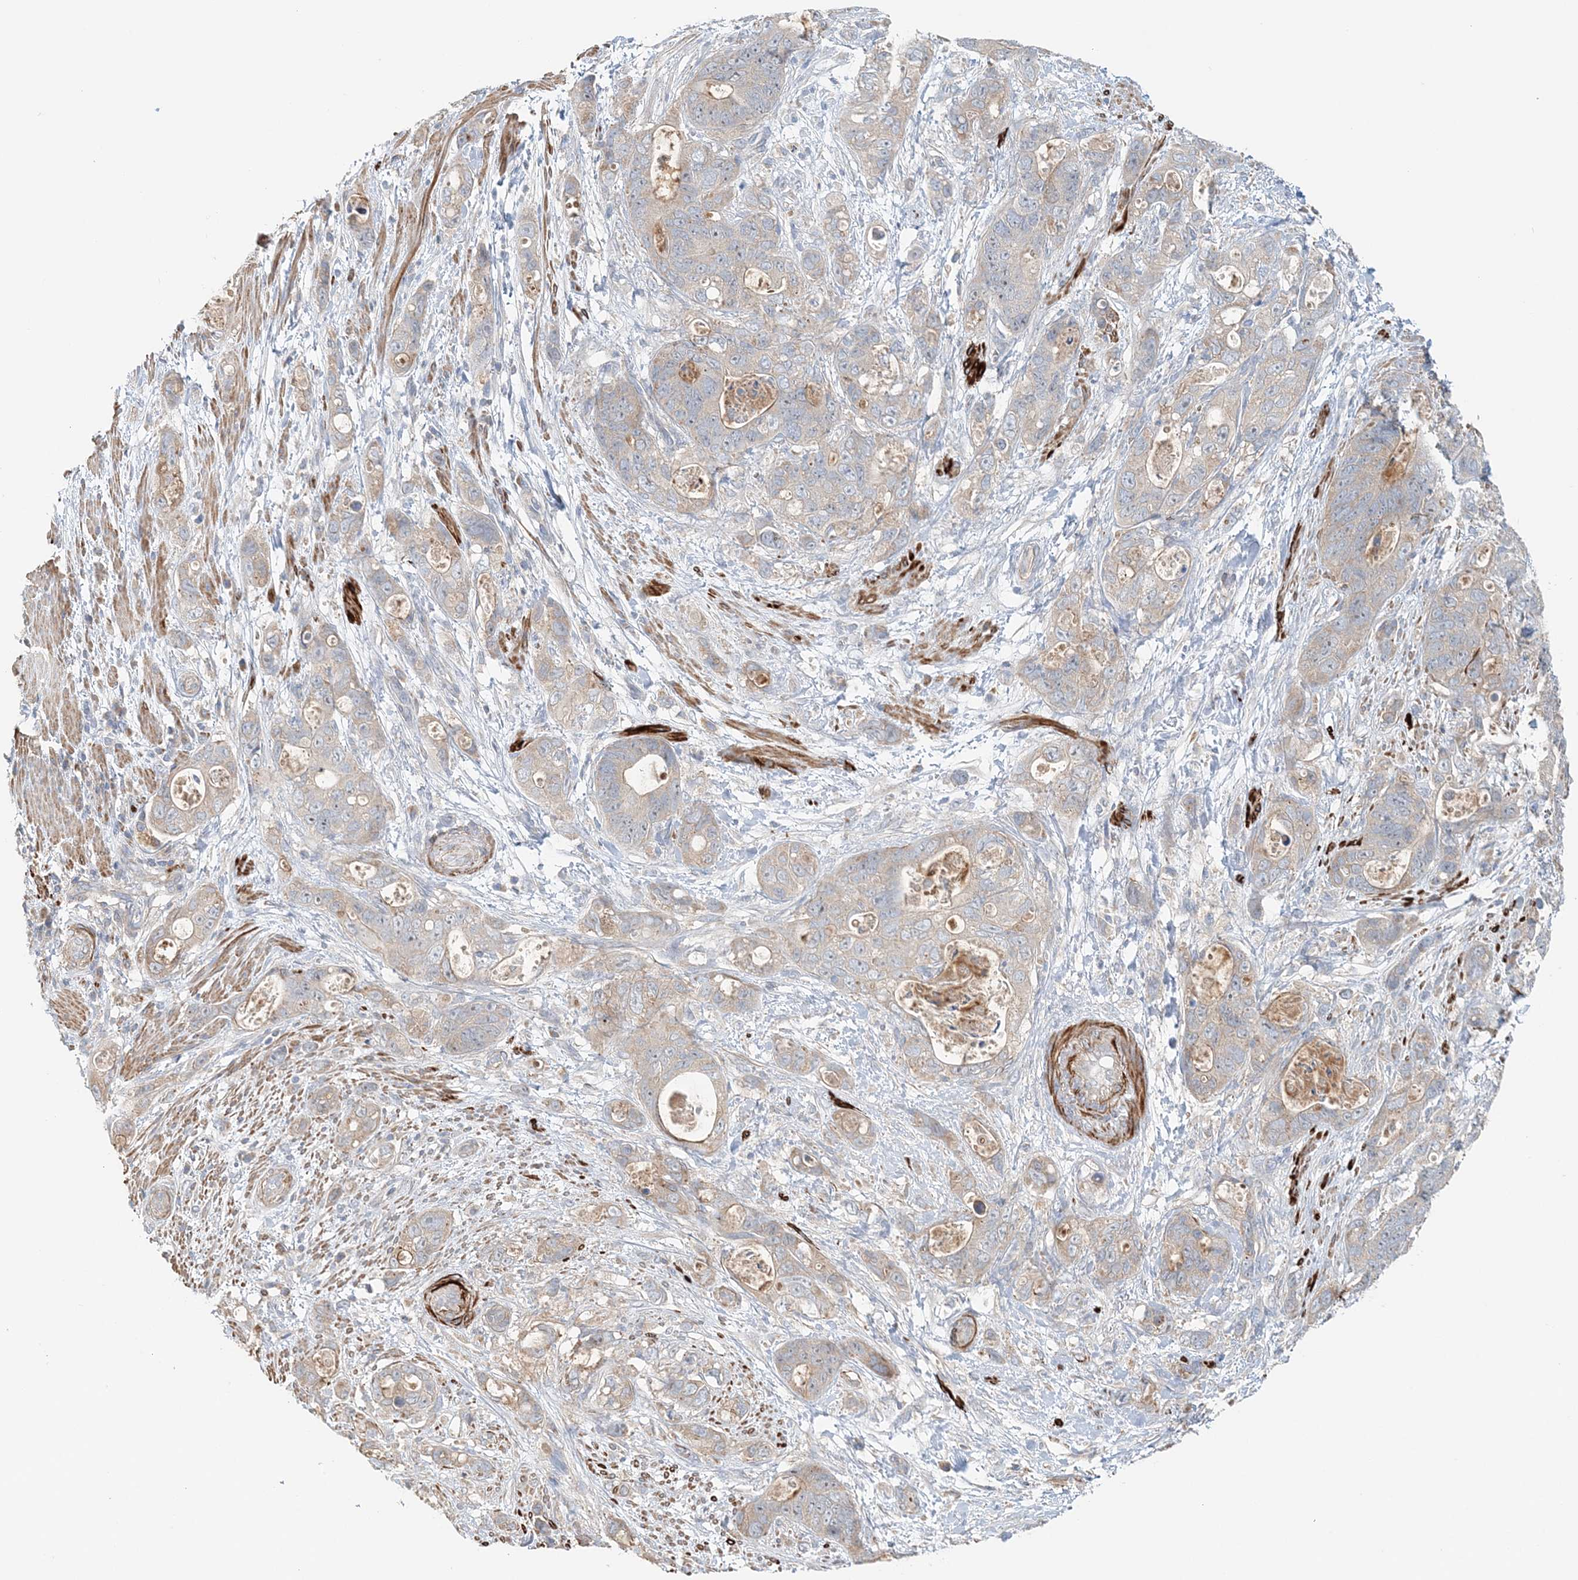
{"staining": {"intensity": "negative", "quantity": "none", "location": "none"}, "tissue": "stomach cancer", "cell_type": "Tumor cells", "image_type": "cancer", "snomed": [{"axis": "morphology", "description": "Adenocarcinoma, NOS"}, {"axis": "topography", "description": "Stomach"}], "caption": "This is an IHC image of human adenocarcinoma (stomach). There is no expression in tumor cells.", "gene": "TTI1", "patient": {"sex": "female", "age": 89}}